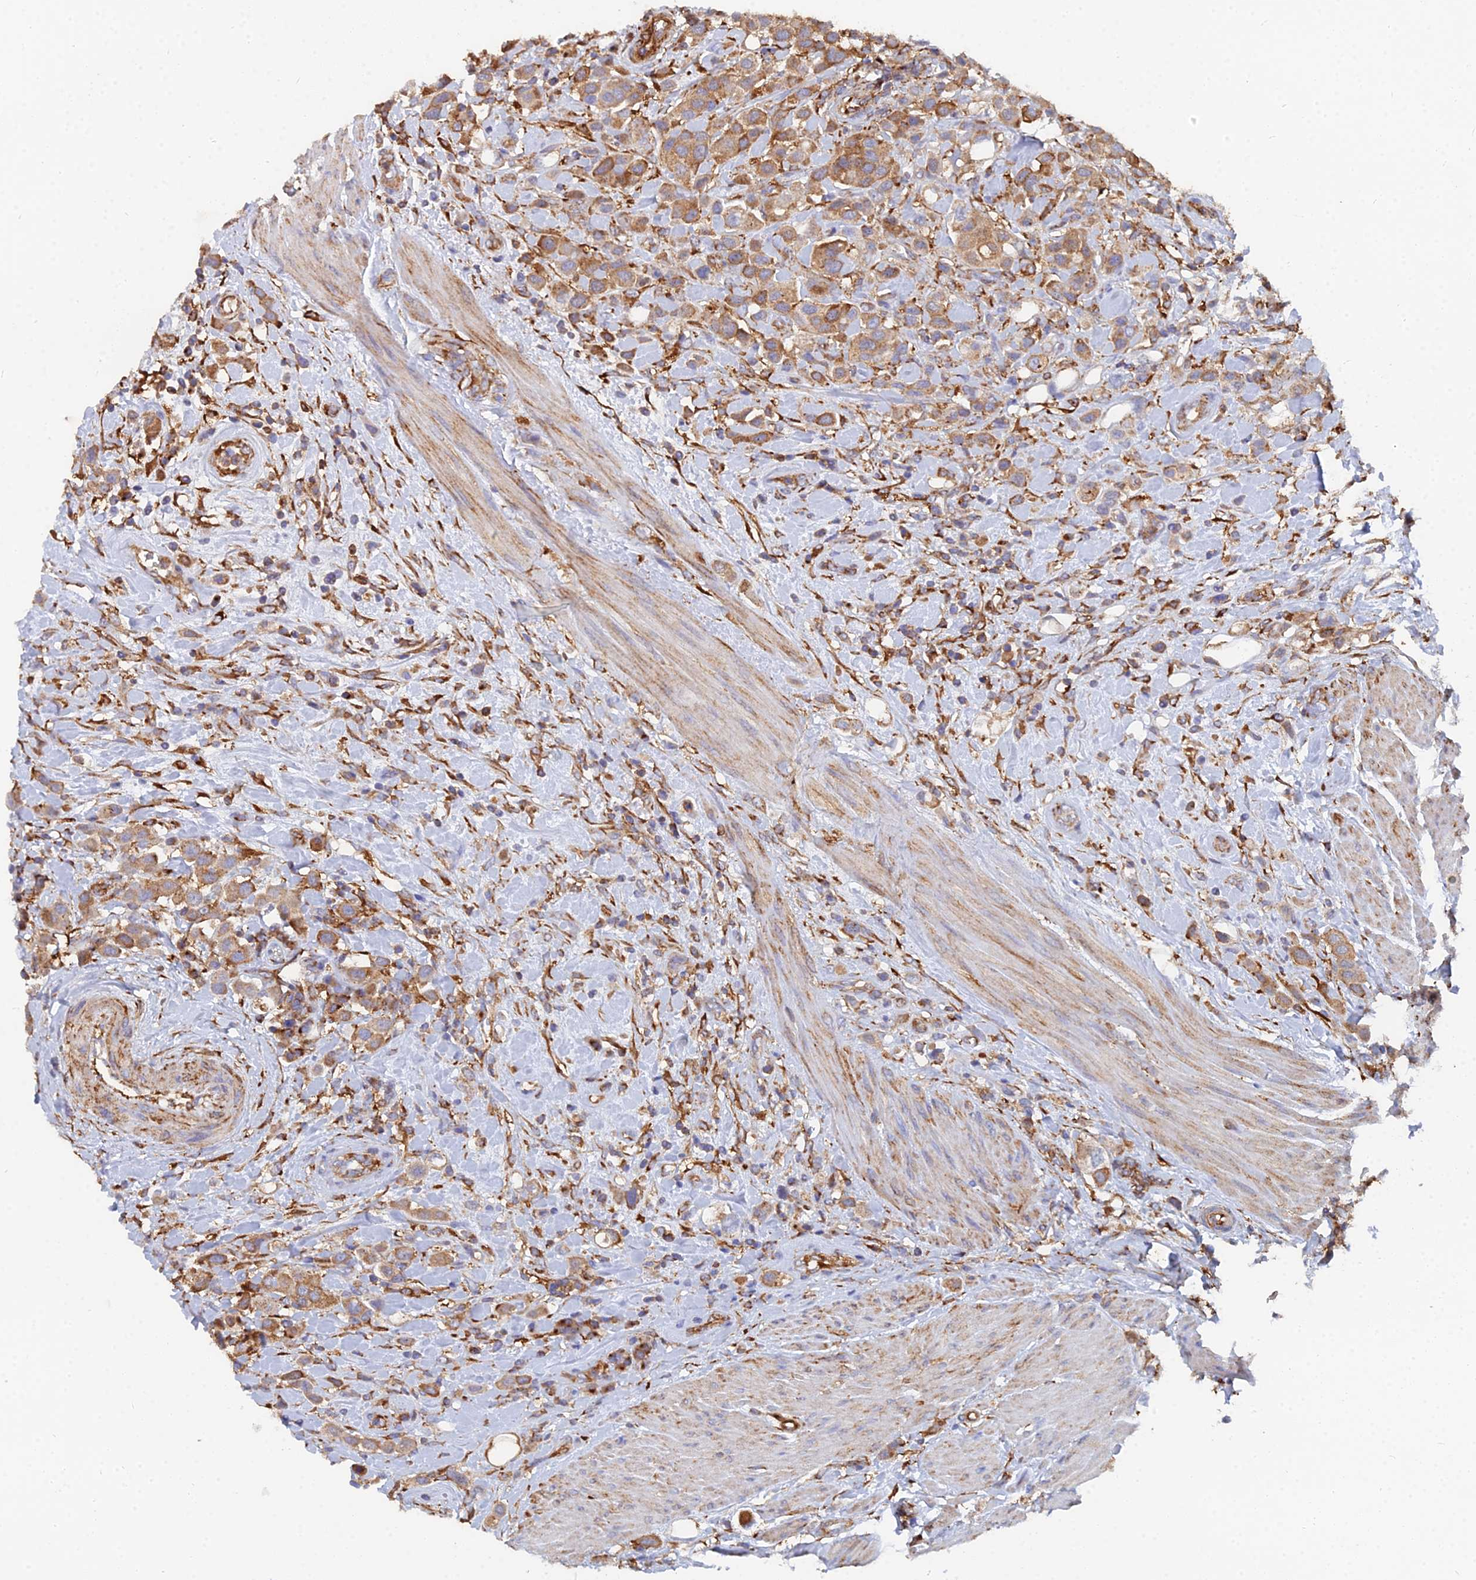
{"staining": {"intensity": "moderate", "quantity": ">75%", "location": "cytoplasmic/membranous"}, "tissue": "urothelial cancer", "cell_type": "Tumor cells", "image_type": "cancer", "snomed": [{"axis": "morphology", "description": "Urothelial carcinoma, High grade"}, {"axis": "topography", "description": "Urinary bladder"}], "caption": "A micrograph of urothelial cancer stained for a protein displays moderate cytoplasmic/membranous brown staining in tumor cells.", "gene": "GPR42", "patient": {"sex": "male", "age": 50}}